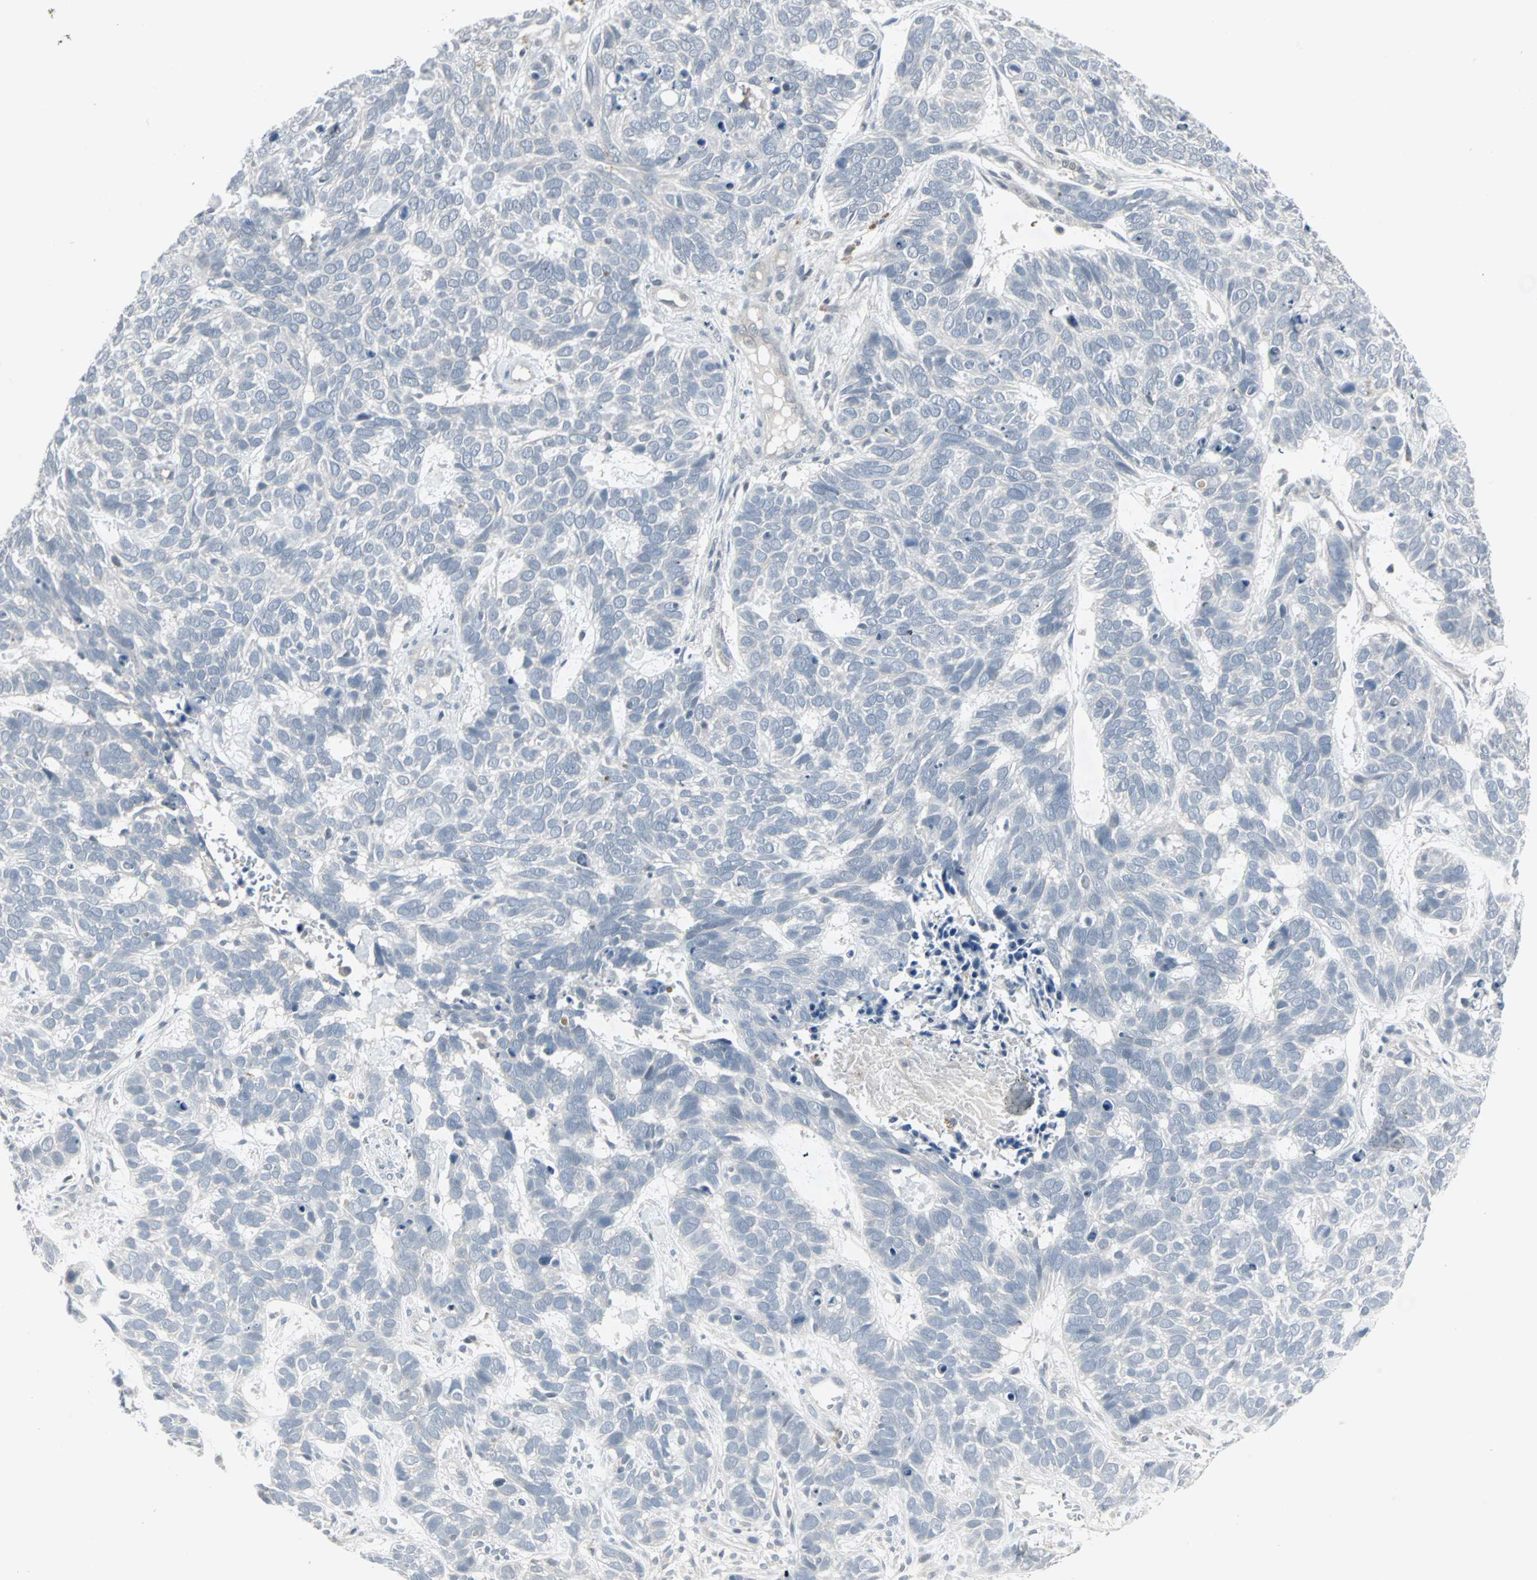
{"staining": {"intensity": "negative", "quantity": "none", "location": "none"}, "tissue": "skin cancer", "cell_type": "Tumor cells", "image_type": "cancer", "snomed": [{"axis": "morphology", "description": "Basal cell carcinoma"}, {"axis": "topography", "description": "Skin"}], "caption": "The photomicrograph demonstrates no significant staining in tumor cells of skin cancer.", "gene": "PTPA", "patient": {"sex": "male", "age": 87}}